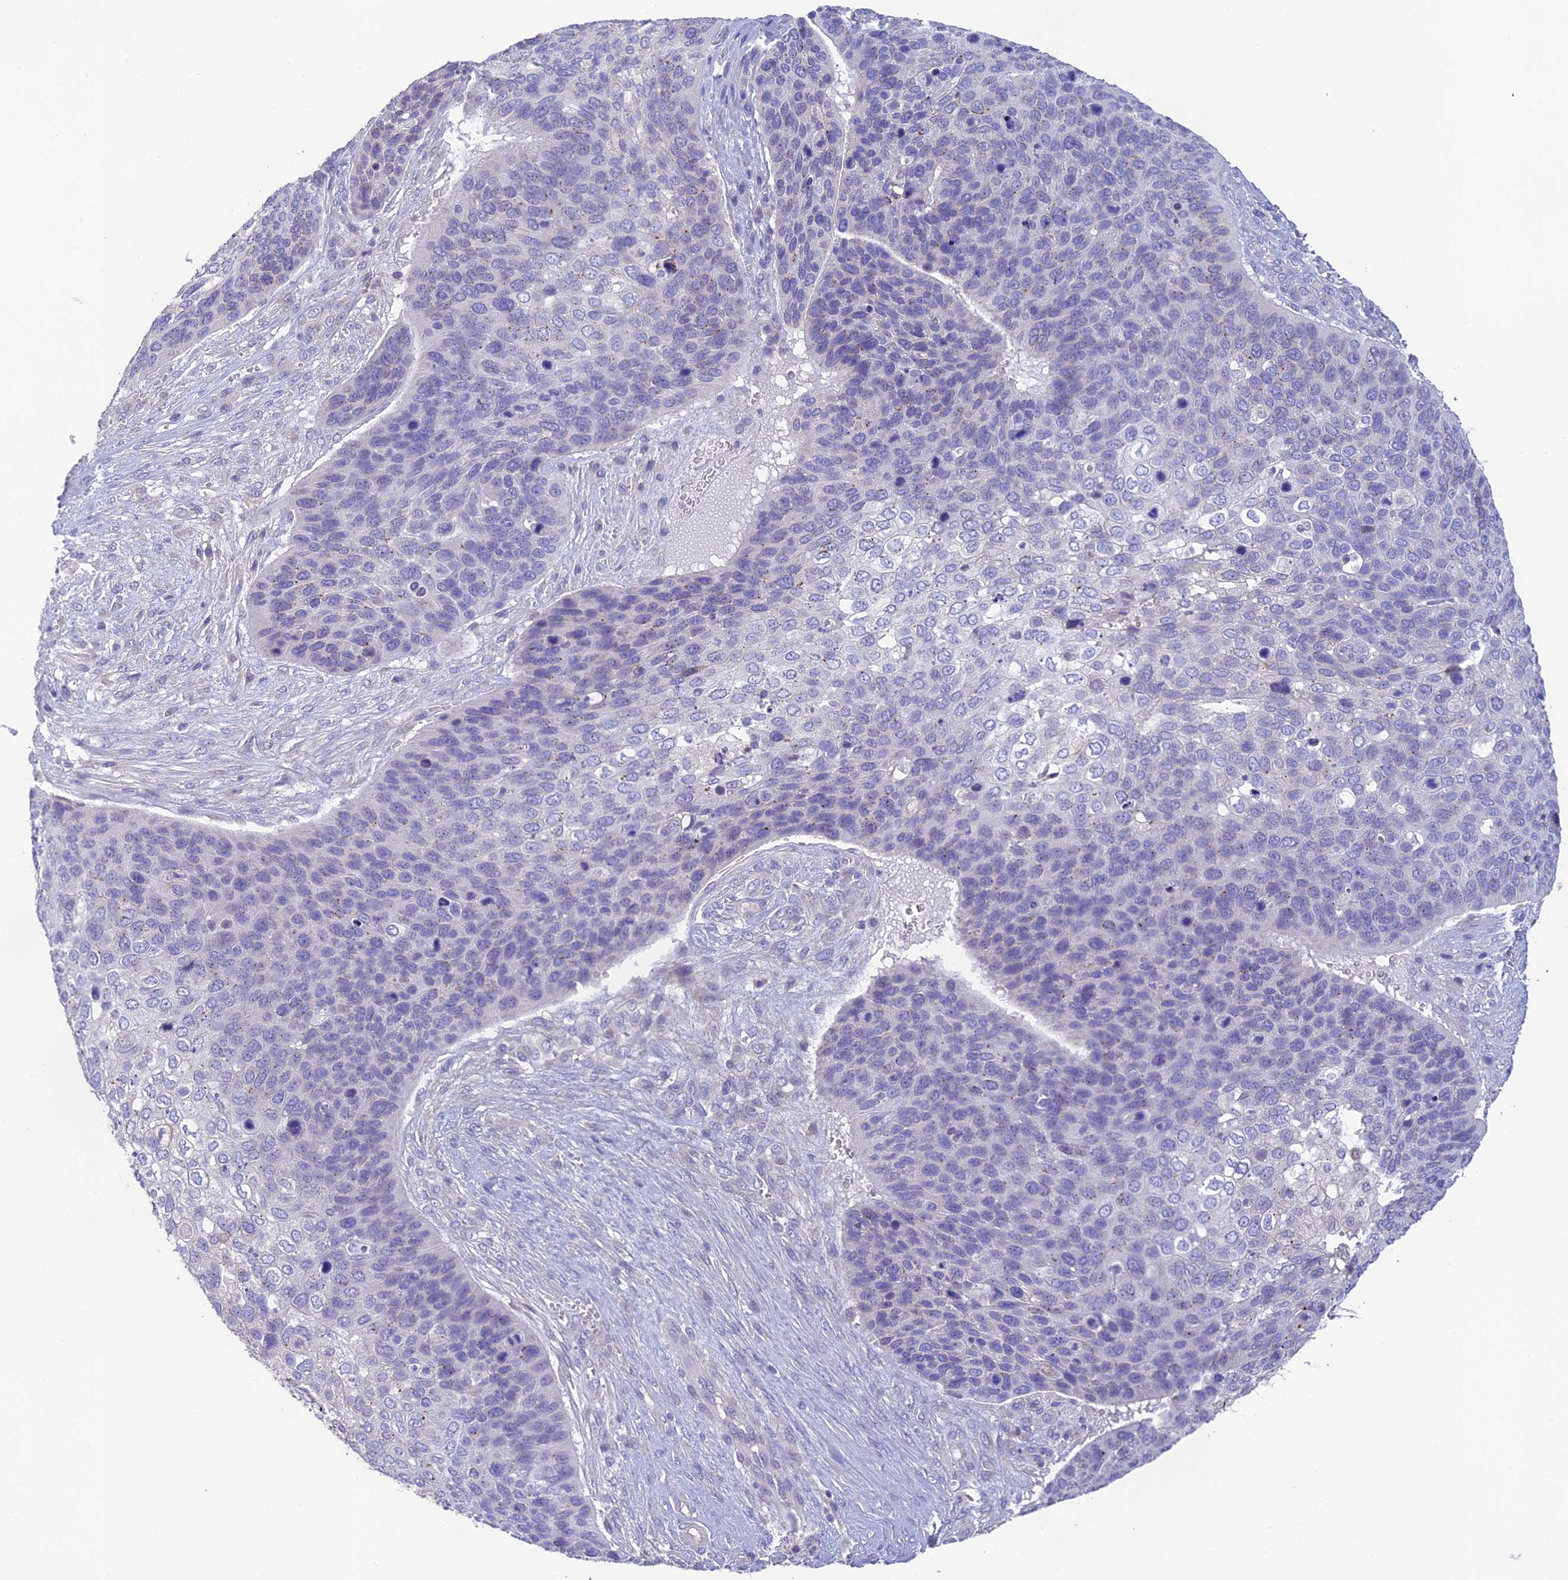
{"staining": {"intensity": "negative", "quantity": "none", "location": "none"}, "tissue": "skin cancer", "cell_type": "Tumor cells", "image_type": "cancer", "snomed": [{"axis": "morphology", "description": "Basal cell carcinoma"}, {"axis": "topography", "description": "Skin"}], "caption": "Tumor cells are negative for brown protein staining in skin basal cell carcinoma.", "gene": "HSD17B2", "patient": {"sex": "female", "age": 74}}